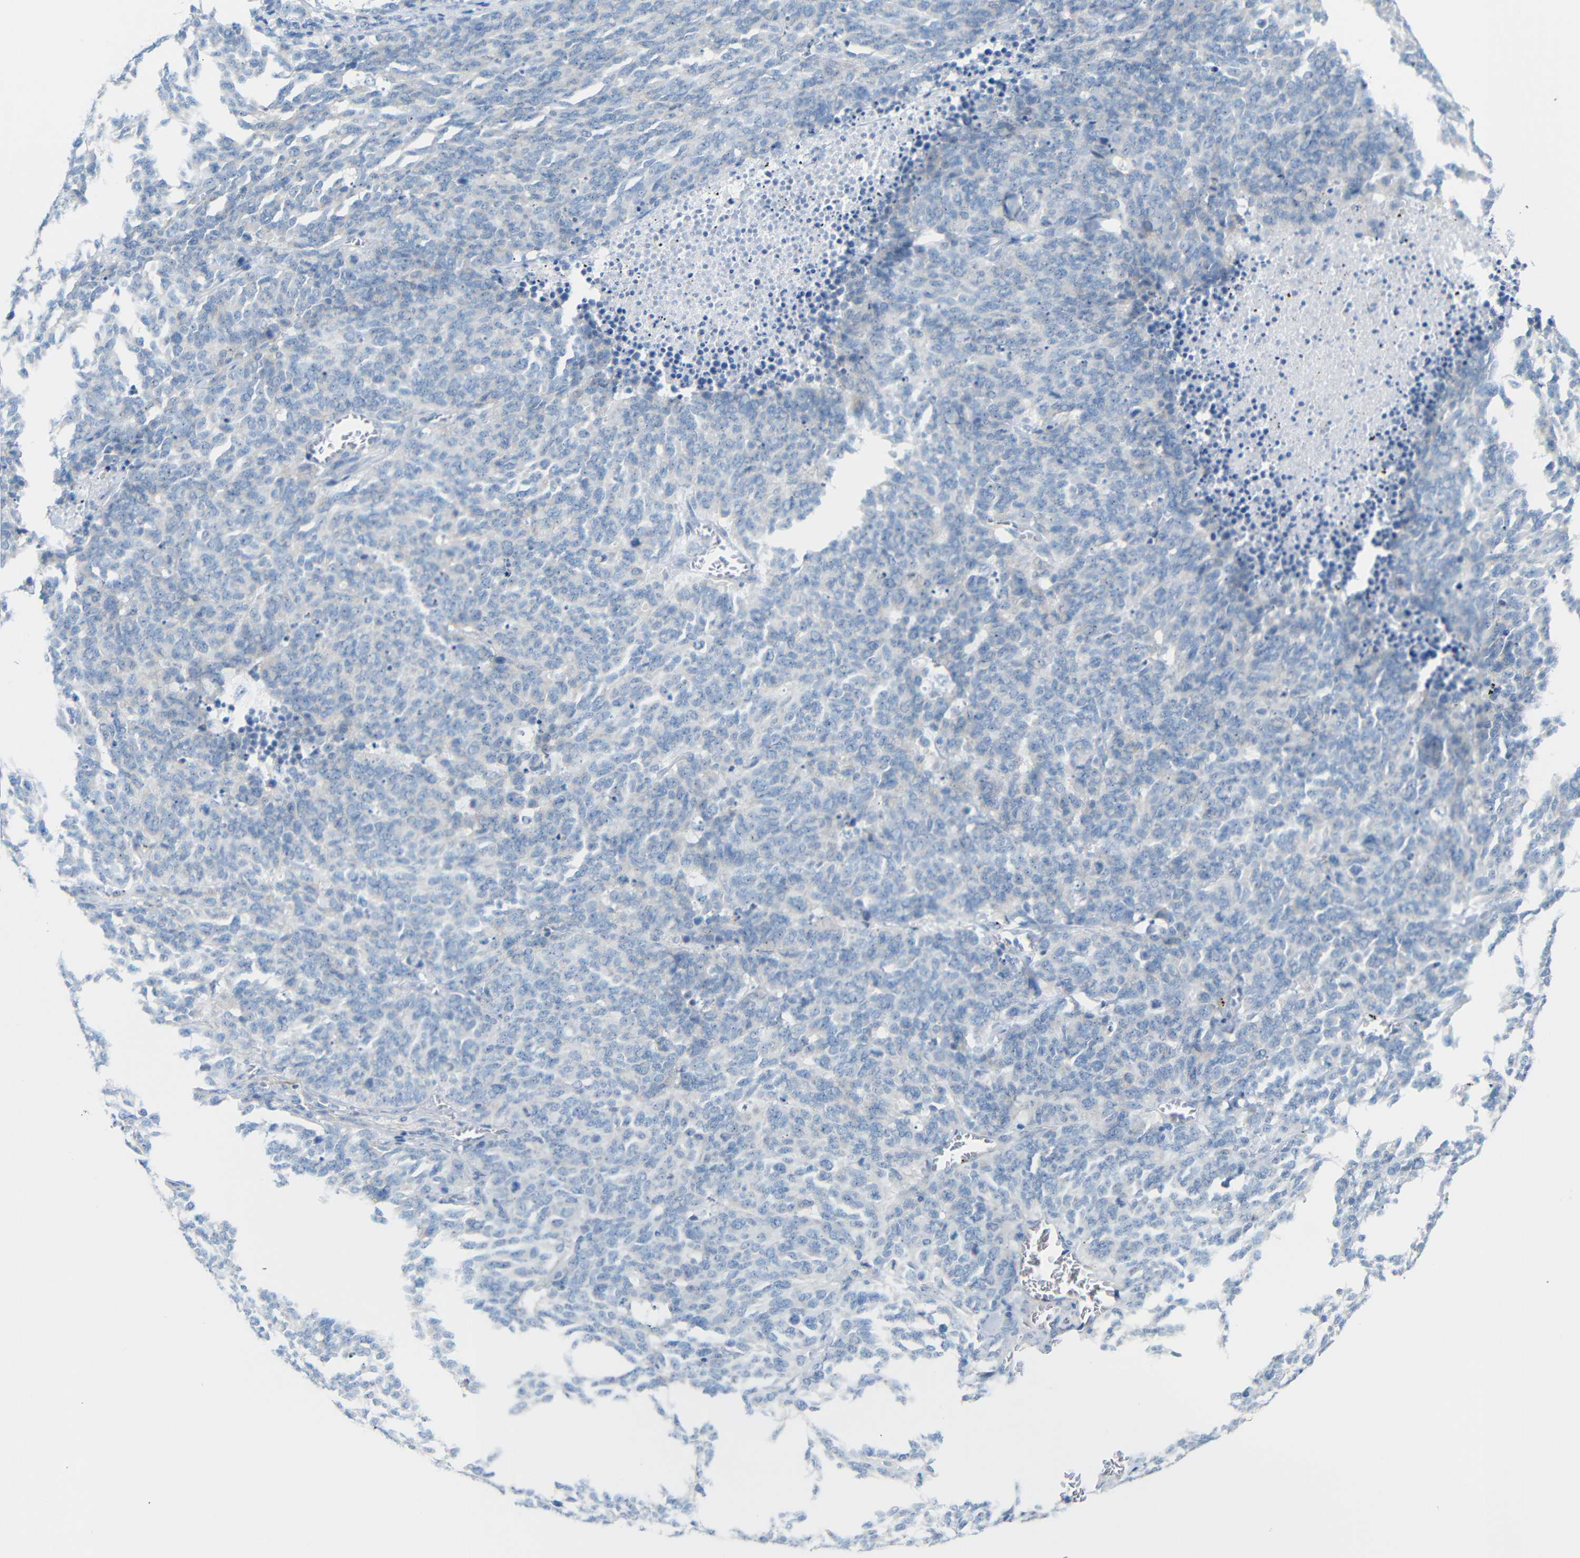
{"staining": {"intensity": "negative", "quantity": "none", "location": "none"}, "tissue": "lung cancer", "cell_type": "Tumor cells", "image_type": "cancer", "snomed": [{"axis": "morphology", "description": "Neoplasm, malignant, NOS"}, {"axis": "topography", "description": "Lung"}], "caption": "A photomicrograph of malignant neoplasm (lung) stained for a protein reveals no brown staining in tumor cells. (DAB (3,3'-diaminobenzidine) IHC with hematoxylin counter stain).", "gene": "C1orf210", "patient": {"sex": "female", "age": 58}}